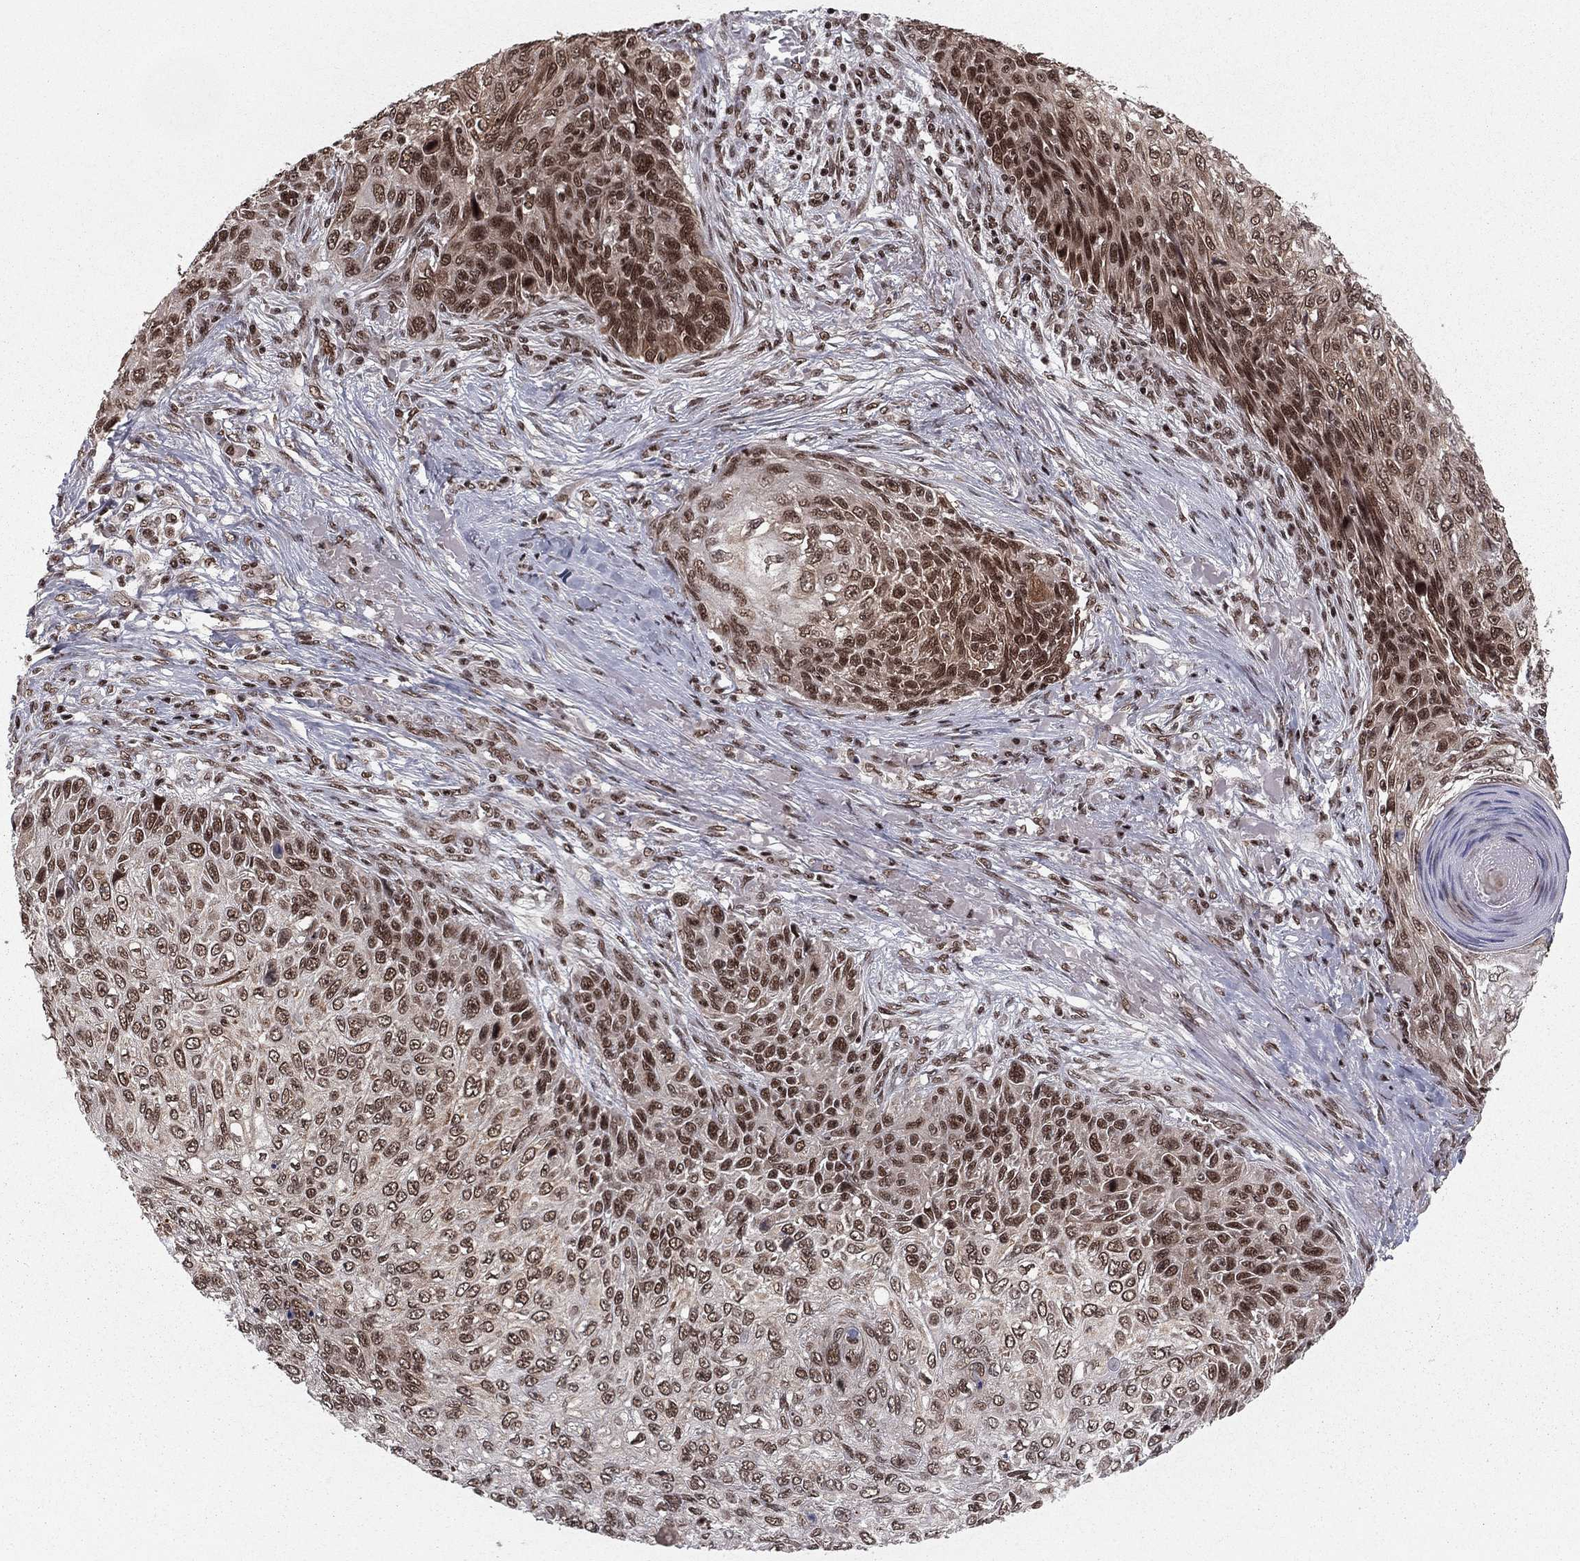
{"staining": {"intensity": "strong", "quantity": "25%-75%", "location": "nuclear"}, "tissue": "skin cancer", "cell_type": "Tumor cells", "image_type": "cancer", "snomed": [{"axis": "morphology", "description": "Squamous cell carcinoma, NOS"}, {"axis": "topography", "description": "Skin"}], "caption": "Squamous cell carcinoma (skin) stained with a protein marker reveals strong staining in tumor cells.", "gene": "NFYB", "patient": {"sex": "male", "age": 92}}